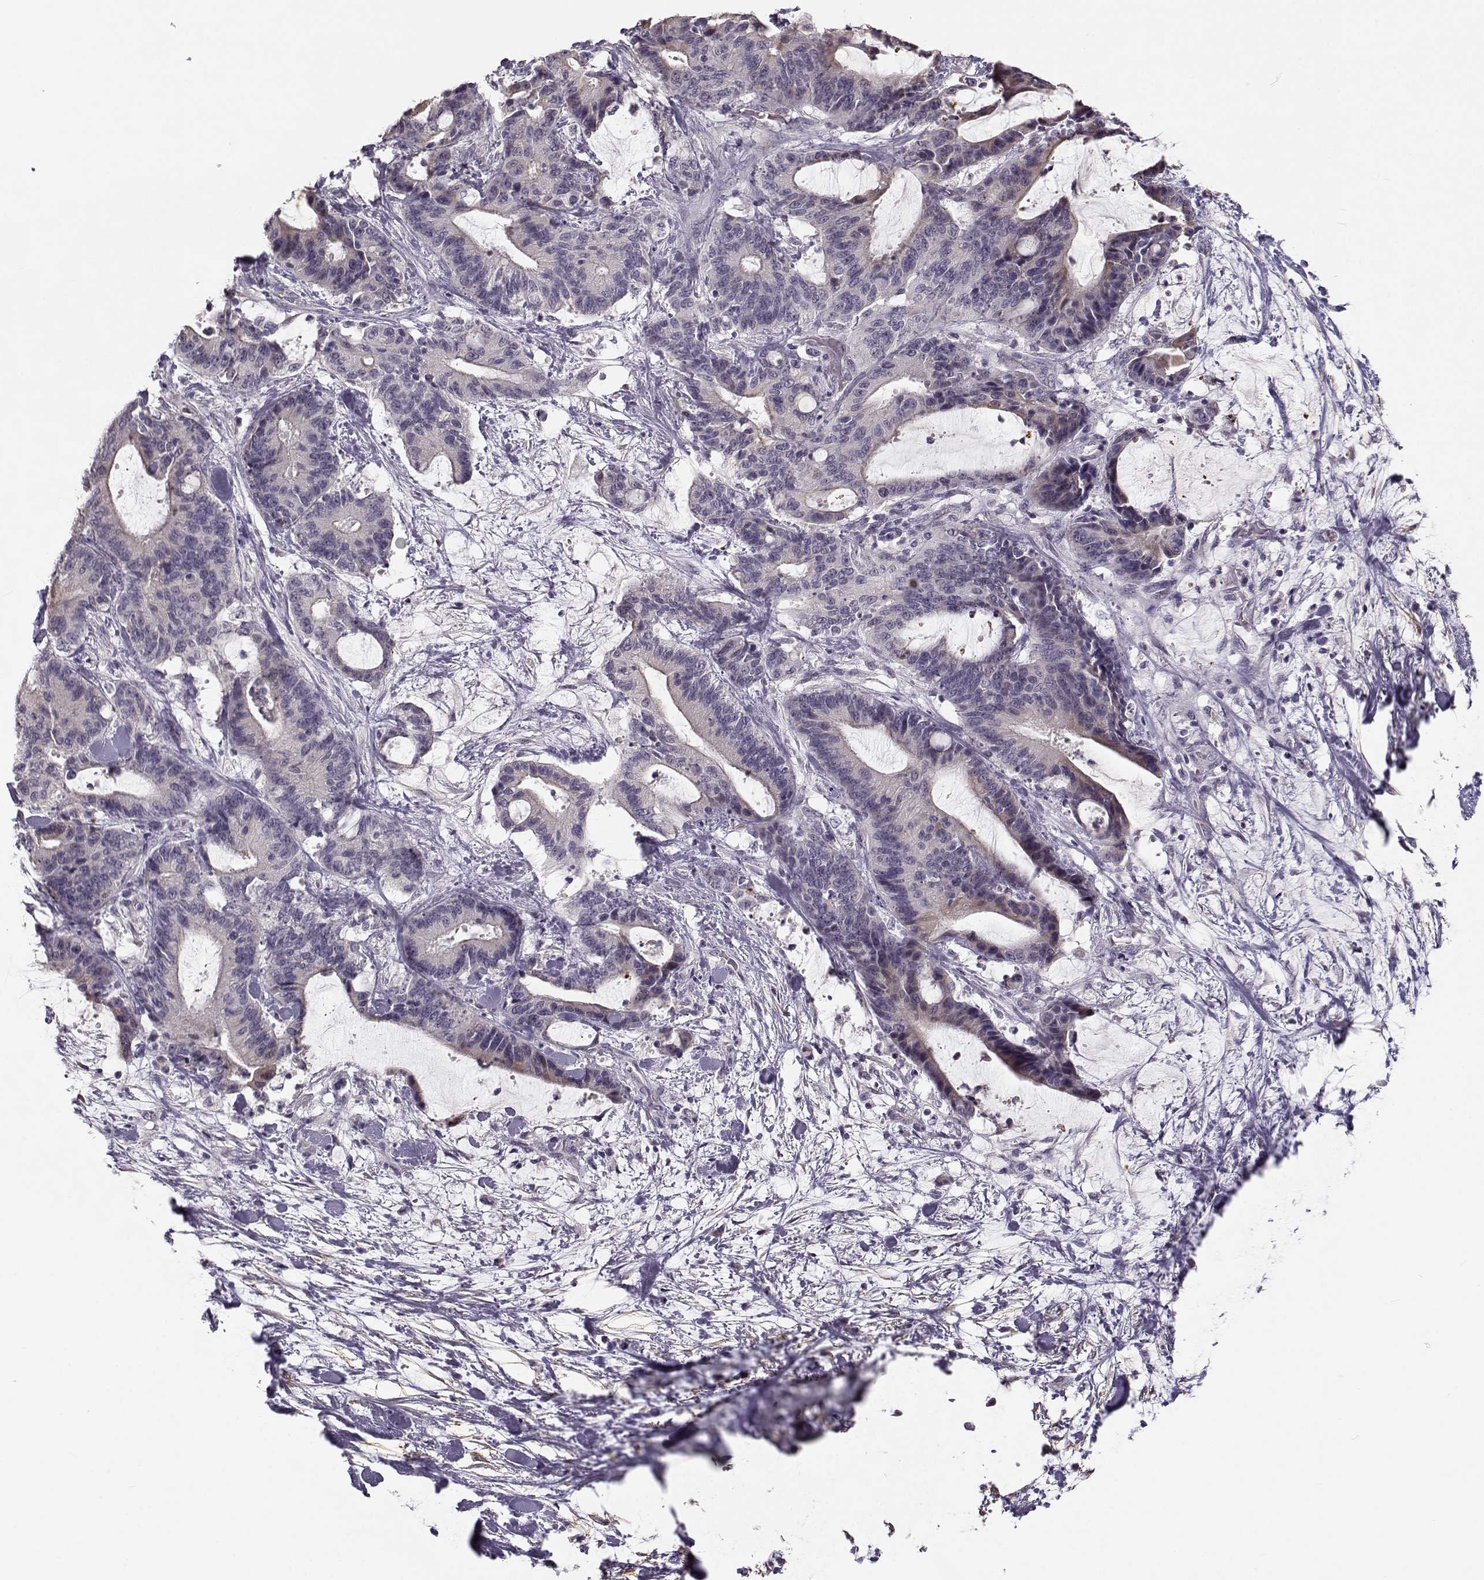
{"staining": {"intensity": "weak", "quantity": "<25%", "location": "cytoplasmic/membranous"}, "tissue": "liver cancer", "cell_type": "Tumor cells", "image_type": "cancer", "snomed": [{"axis": "morphology", "description": "Cholangiocarcinoma"}, {"axis": "topography", "description": "Liver"}], "caption": "Immunohistochemistry of human liver cancer (cholangiocarcinoma) demonstrates no positivity in tumor cells. (IHC, brightfield microscopy, high magnification).", "gene": "TMEM145", "patient": {"sex": "female", "age": 73}}